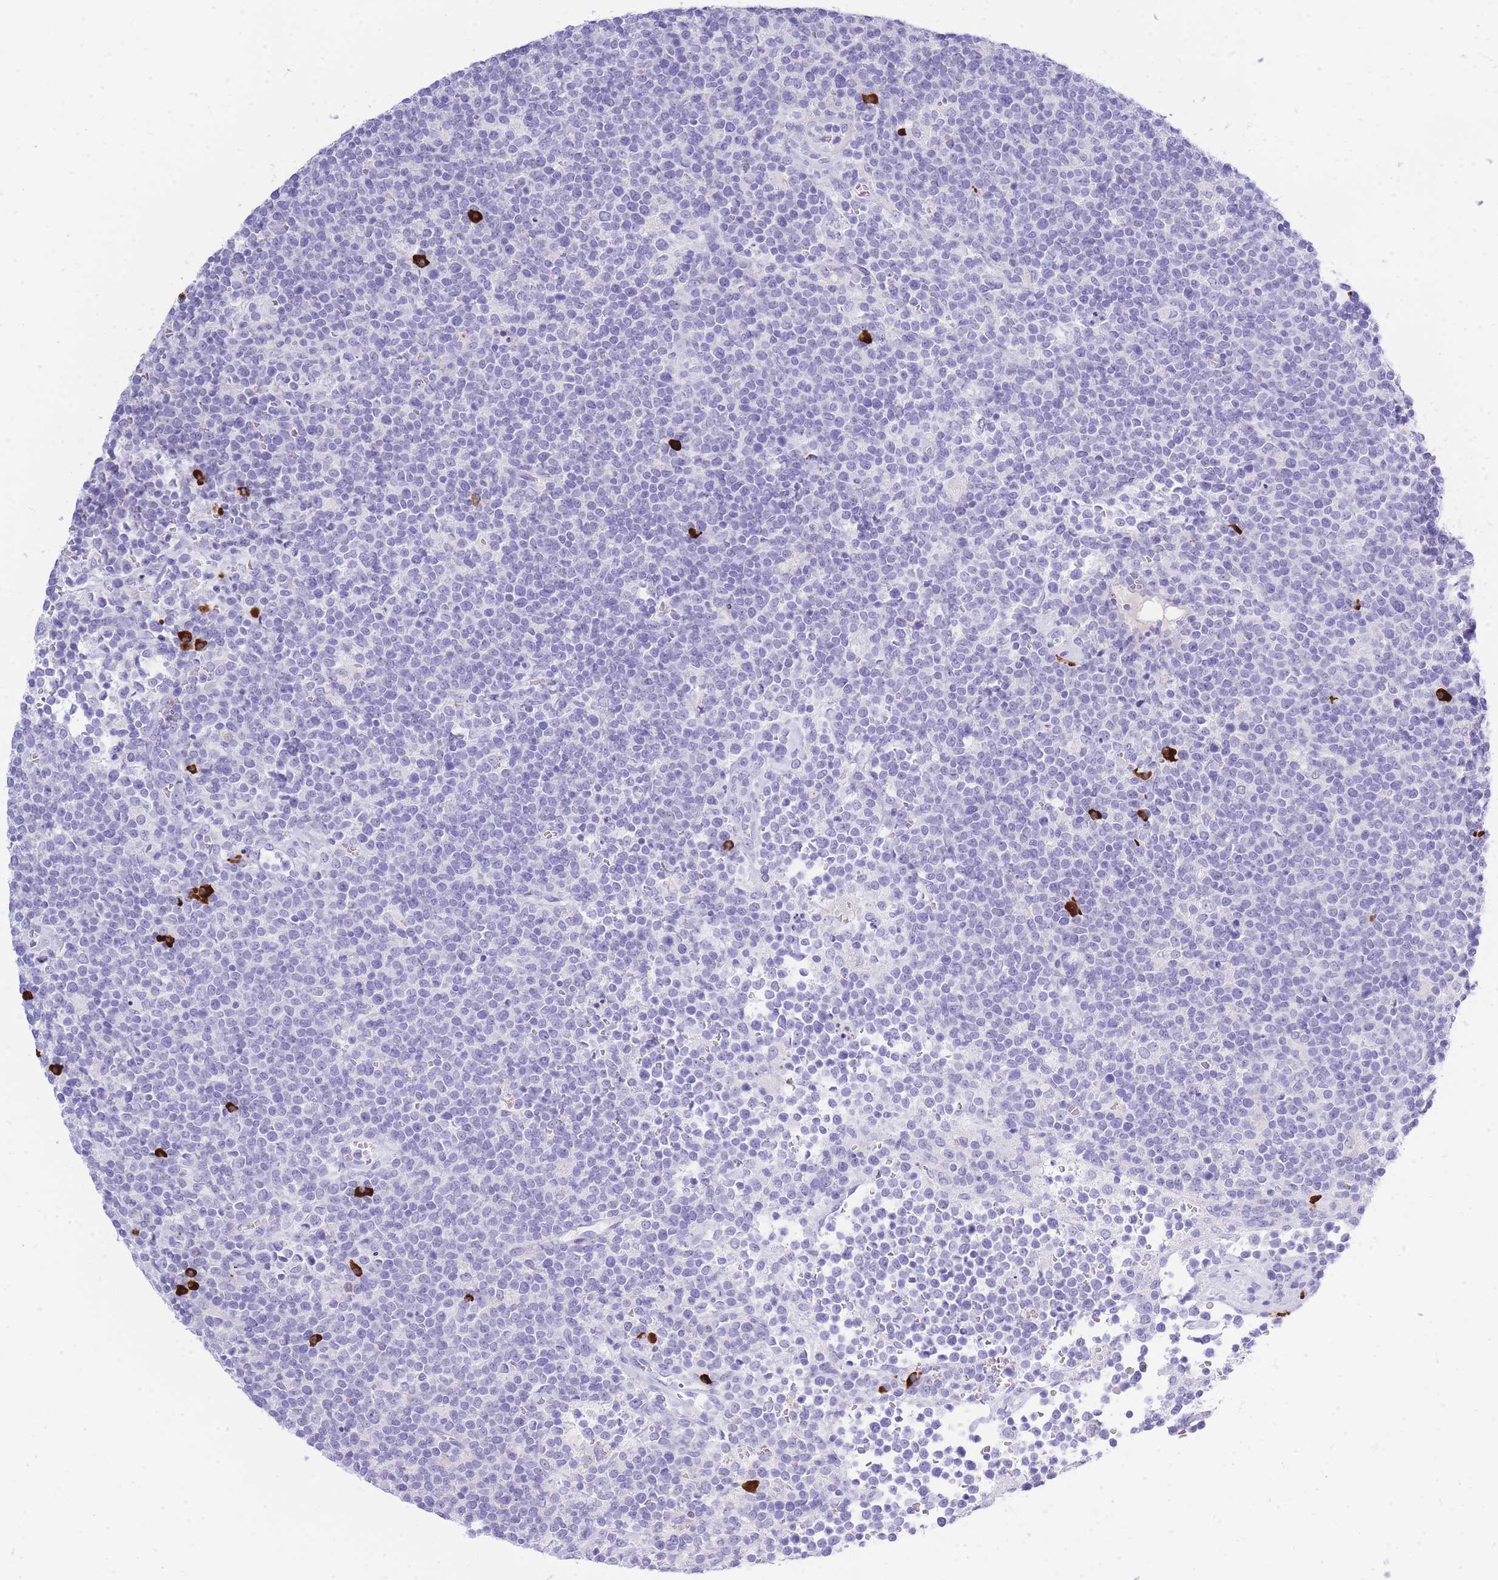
{"staining": {"intensity": "negative", "quantity": "none", "location": "none"}, "tissue": "lymphoma", "cell_type": "Tumor cells", "image_type": "cancer", "snomed": [{"axis": "morphology", "description": "Malignant lymphoma, non-Hodgkin's type, High grade"}, {"axis": "topography", "description": "Lymph node"}], "caption": "DAB immunohistochemical staining of human lymphoma reveals no significant positivity in tumor cells.", "gene": "ZFP62", "patient": {"sex": "male", "age": 61}}